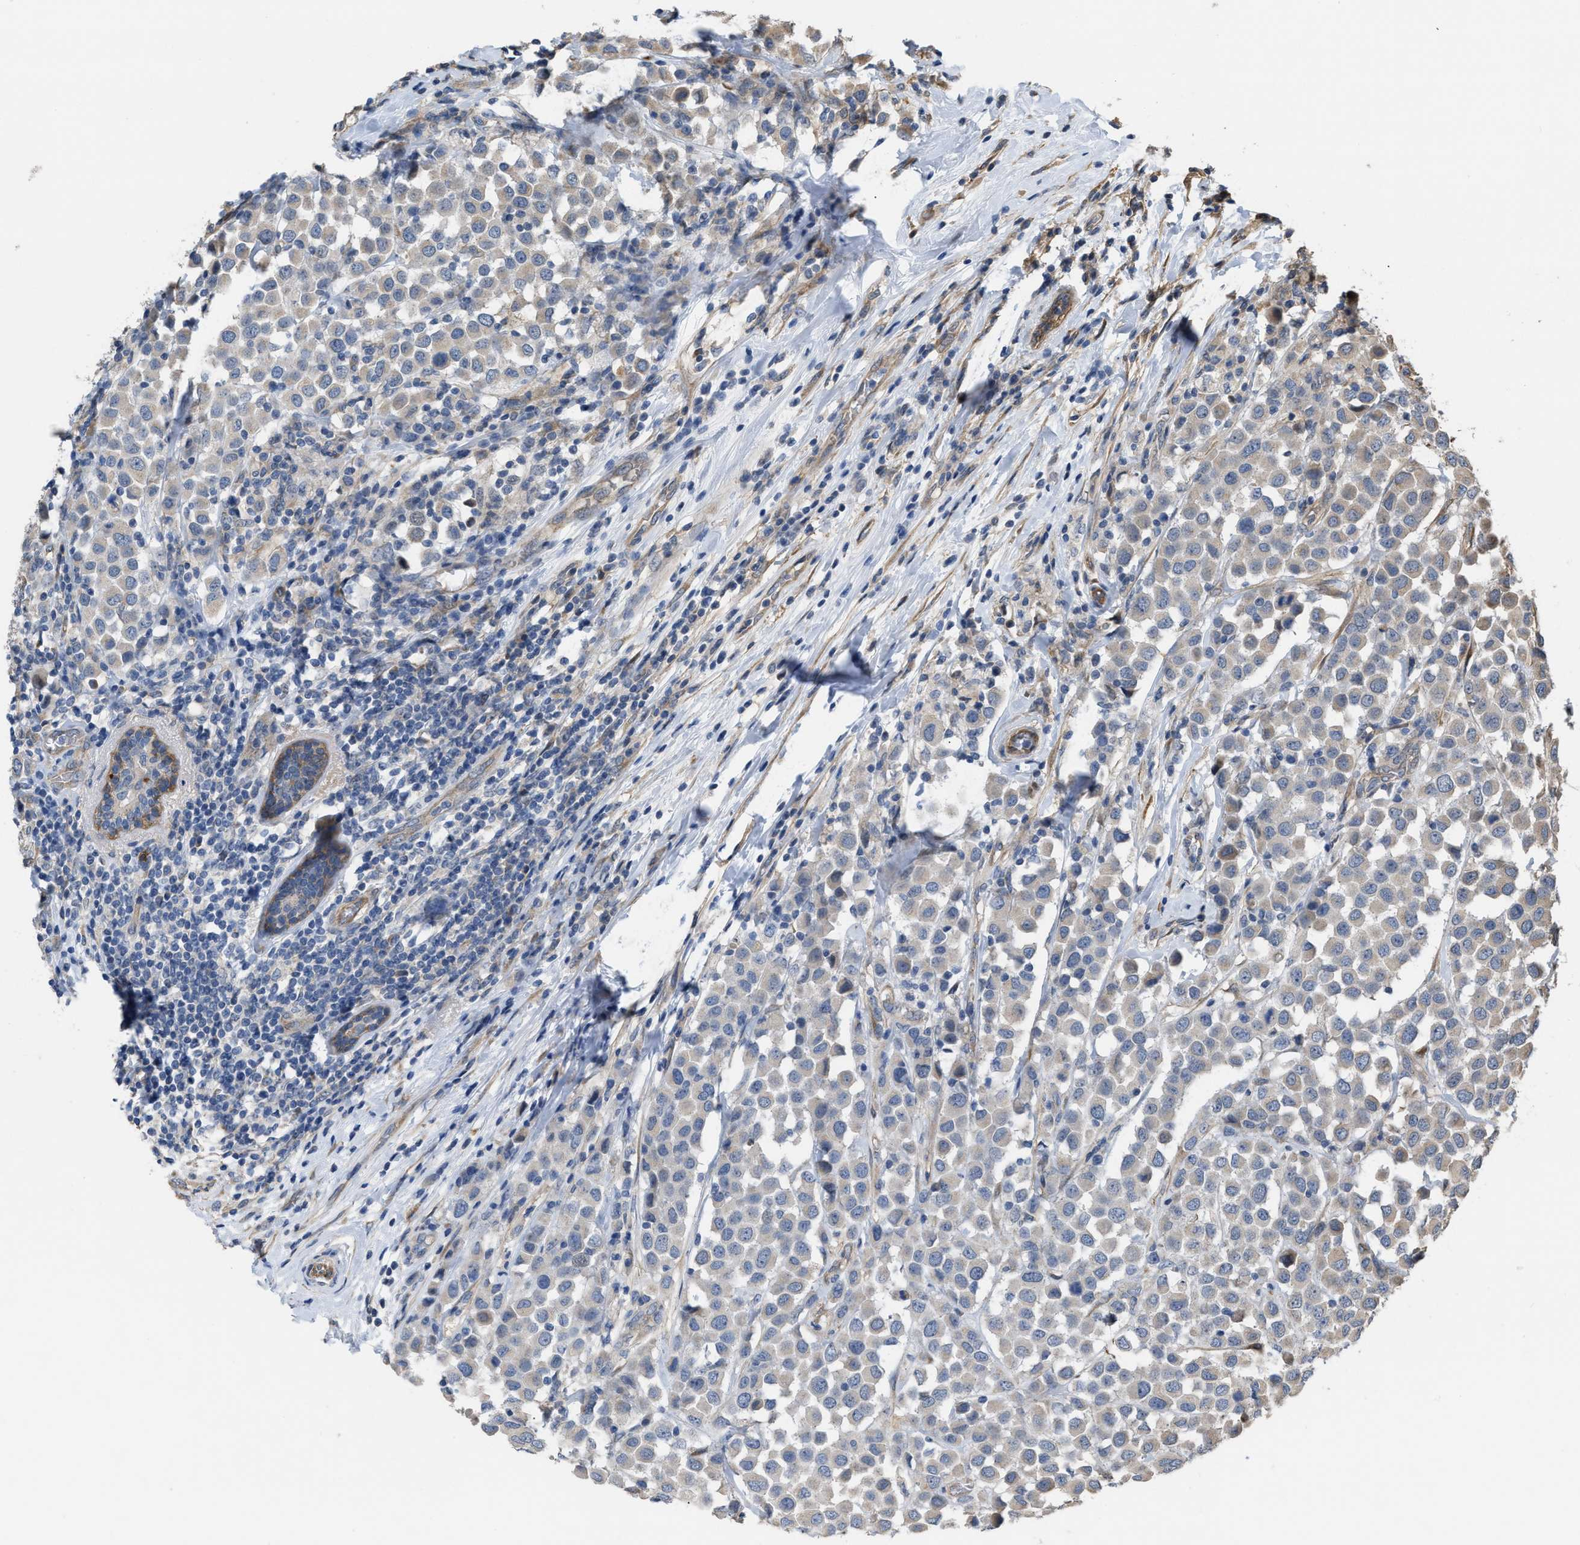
{"staining": {"intensity": "weak", "quantity": "25%-75%", "location": "cytoplasmic/membranous"}, "tissue": "breast cancer", "cell_type": "Tumor cells", "image_type": "cancer", "snomed": [{"axis": "morphology", "description": "Duct carcinoma"}, {"axis": "topography", "description": "Breast"}], "caption": "The histopathology image demonstrates a brown stain indicating the presence of a protein in the cytoplasmic/membranous of tumor cells in invasive ductal carcinoma (breast). The protein of interest is shown in brown color, while the nuclei are stained blue.", "gene": "SLC4A11", "patient": {"sex": "female", "age": 61}}